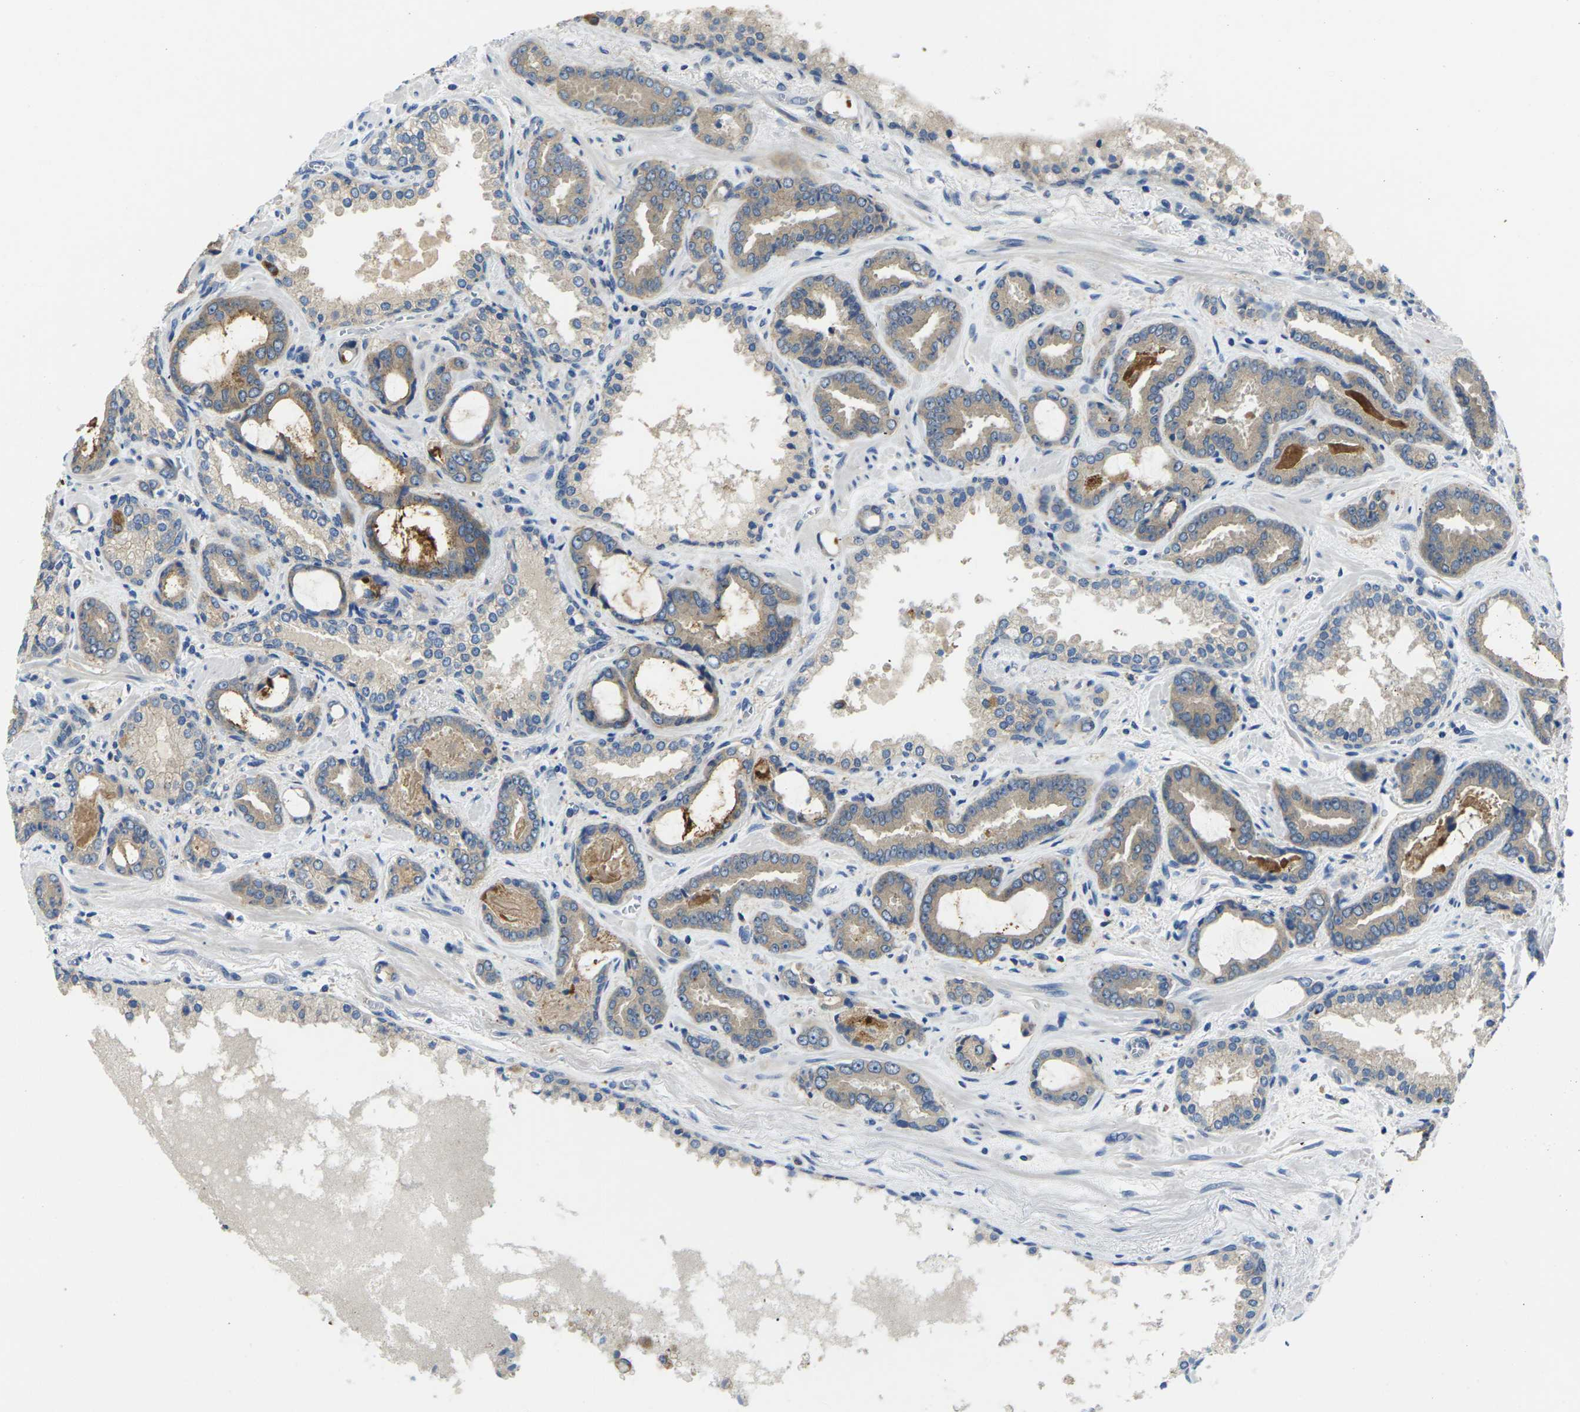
{"staining": {"intensity": "moderate", "quantity": ">75%", "location": "cytoplasmic/membranous"}, "tissue": "prostate cancer", "cell_type": "Tumor cells", "image_type": "cancer", "snomed": [{"axis": "morphology", "description": "Adenocarcinoma, Low grade"}, {"axis": "topography", "description": "Prostate"}], "caption": "Immunohistochemical staining of human low-grade adenocarcinoma (prostate) reveals moderate cytoplasmic/membranous protein staining in approximately >75% of tumor cells. (brown staining indicates protein expression, while blue staining denotes nuclei).", "gene": "SCNN1A", "patient": {"sex": "male", "age": 60}}